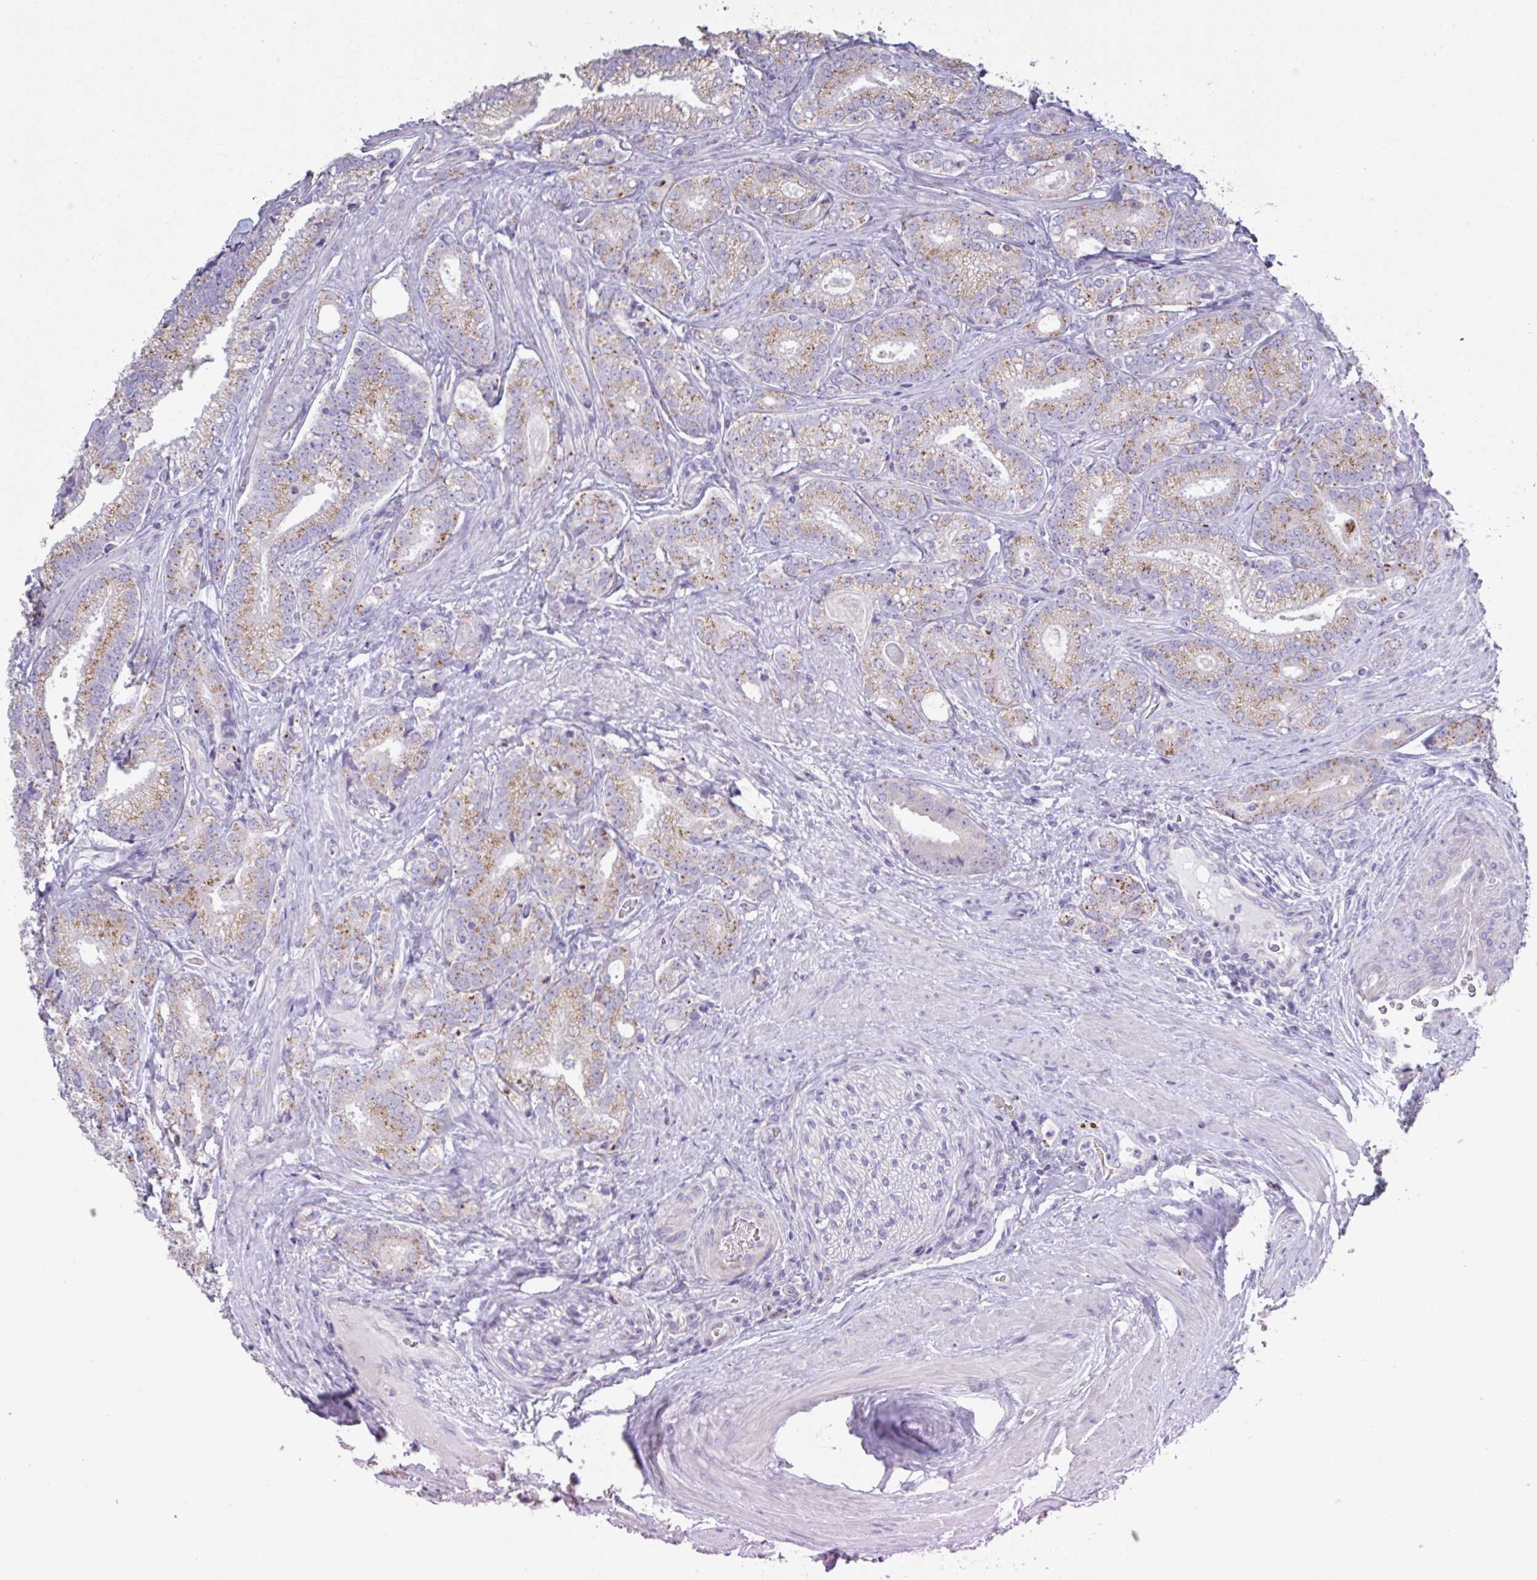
{"staining": {"intensity": "moderate", "quantity": ">75%", "location": "cytoplasmic/membranous"}, "tissue": "prostate cancer", "cell_type": "Tumor cells", "image_type": "cancer", "snomed": [{"axis": "morphology", "description": "Adenocarcinoma, Low grade"}, {"axis": "topography", "description": "Prostate"}], "caption": "Prostate cancer stained with immunohistochemistry reveals moderate cytoplasmic/membranous expression in approximately >75% of tumor cells.", "gene": "CHMP5", "patient": {"sex": "male", "age": 63}}